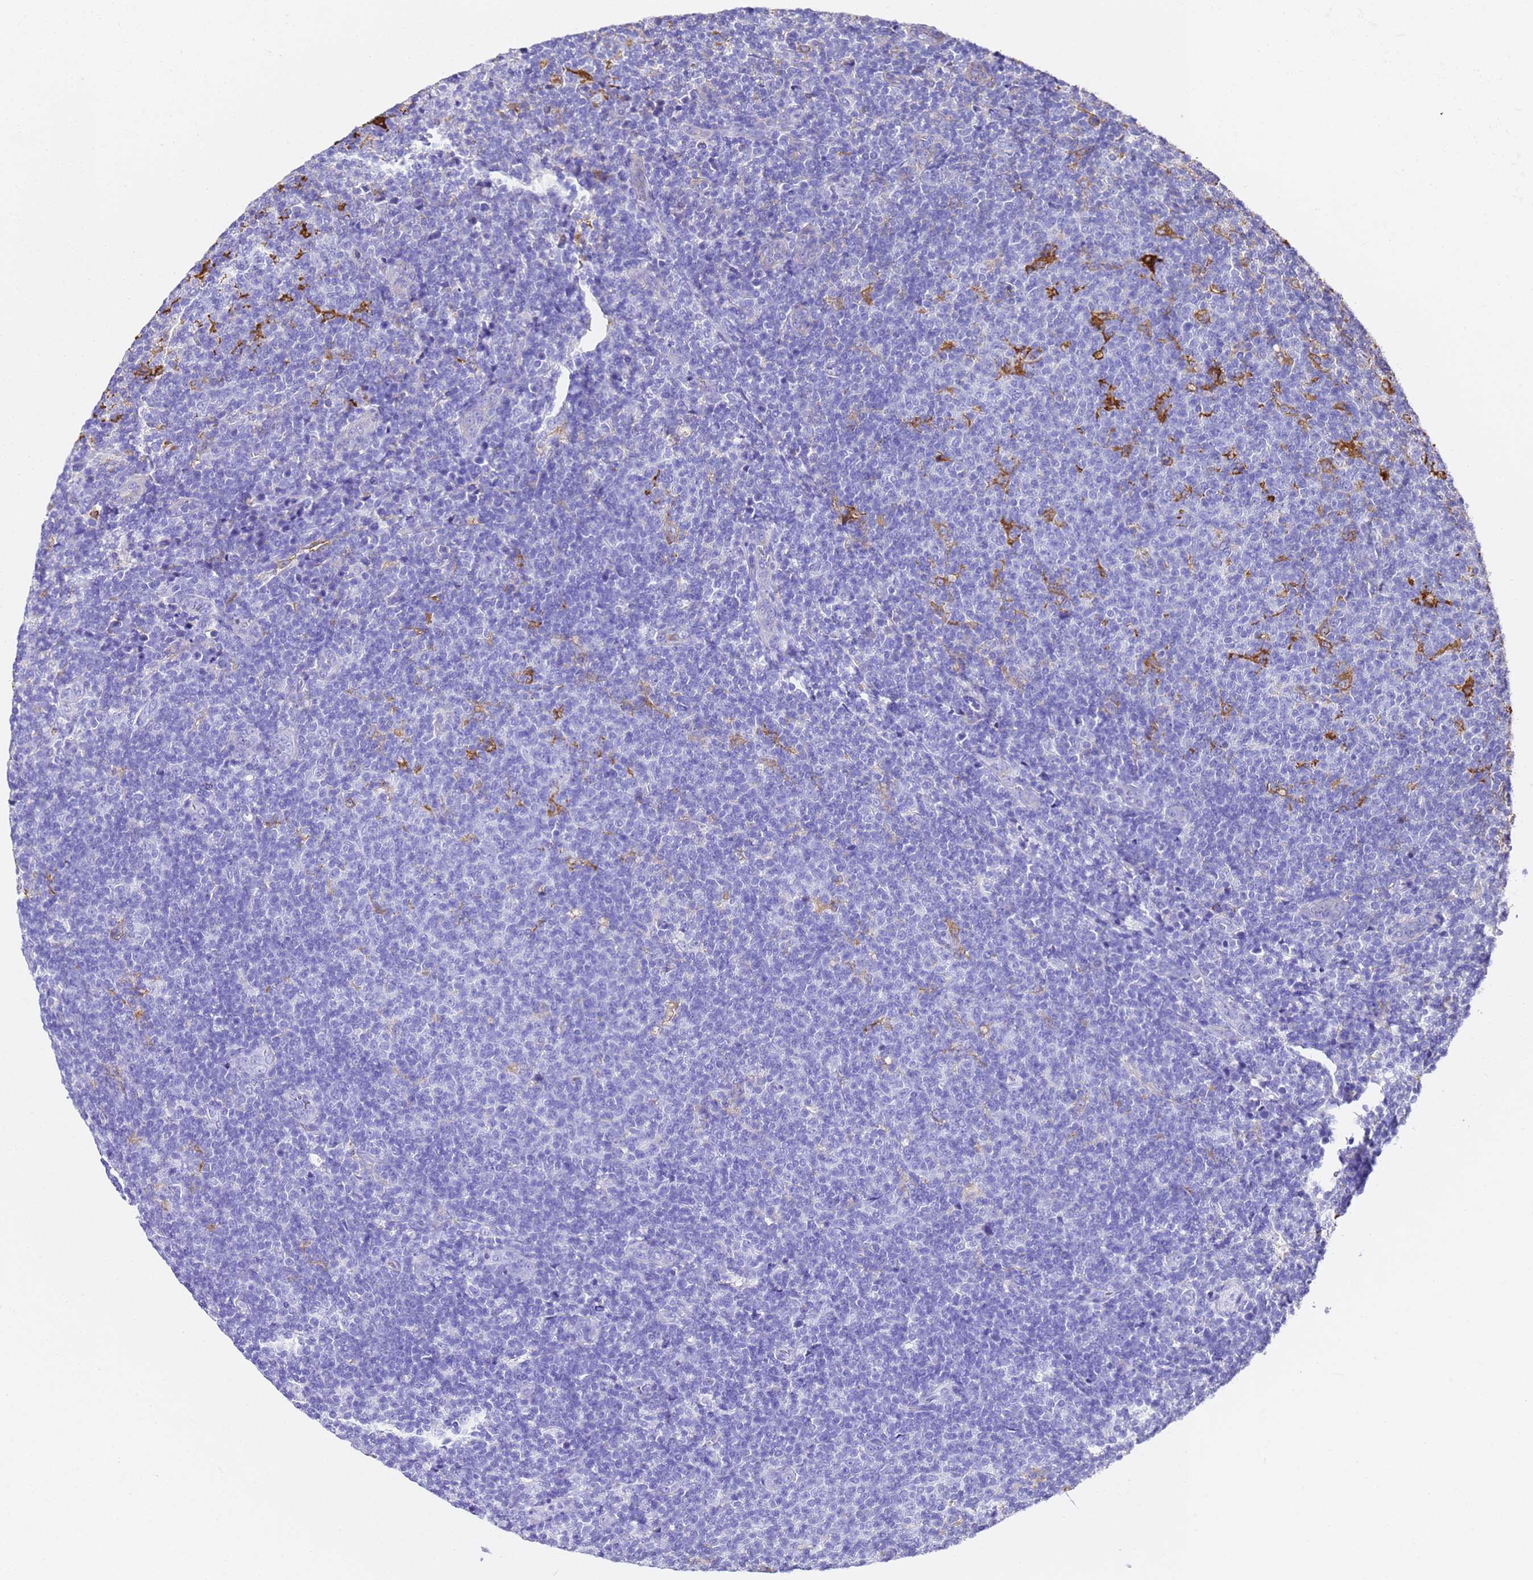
{"staining": {"intensity": "negative", "quantity": "none", "location": "none"}, "tissue": "lymphoma", "cell_type": "Tumor cells", "image_type": "cancer", "snomed": [{"axis": "morphology", "description": "Malignant lymphoma, non-Hodgkin's type, Low grade"}, {"axis": "topography", "description": "Lymph node"}], "caption": "This micrograph is of lymphoma stained with immunohistochemistry (IHC) to label a protein in brown with the nuclei are counter-stained blue. There is no staining in tumor cells.", "gene": "FTL", "patient": {"sex": "male", "age": 66}}